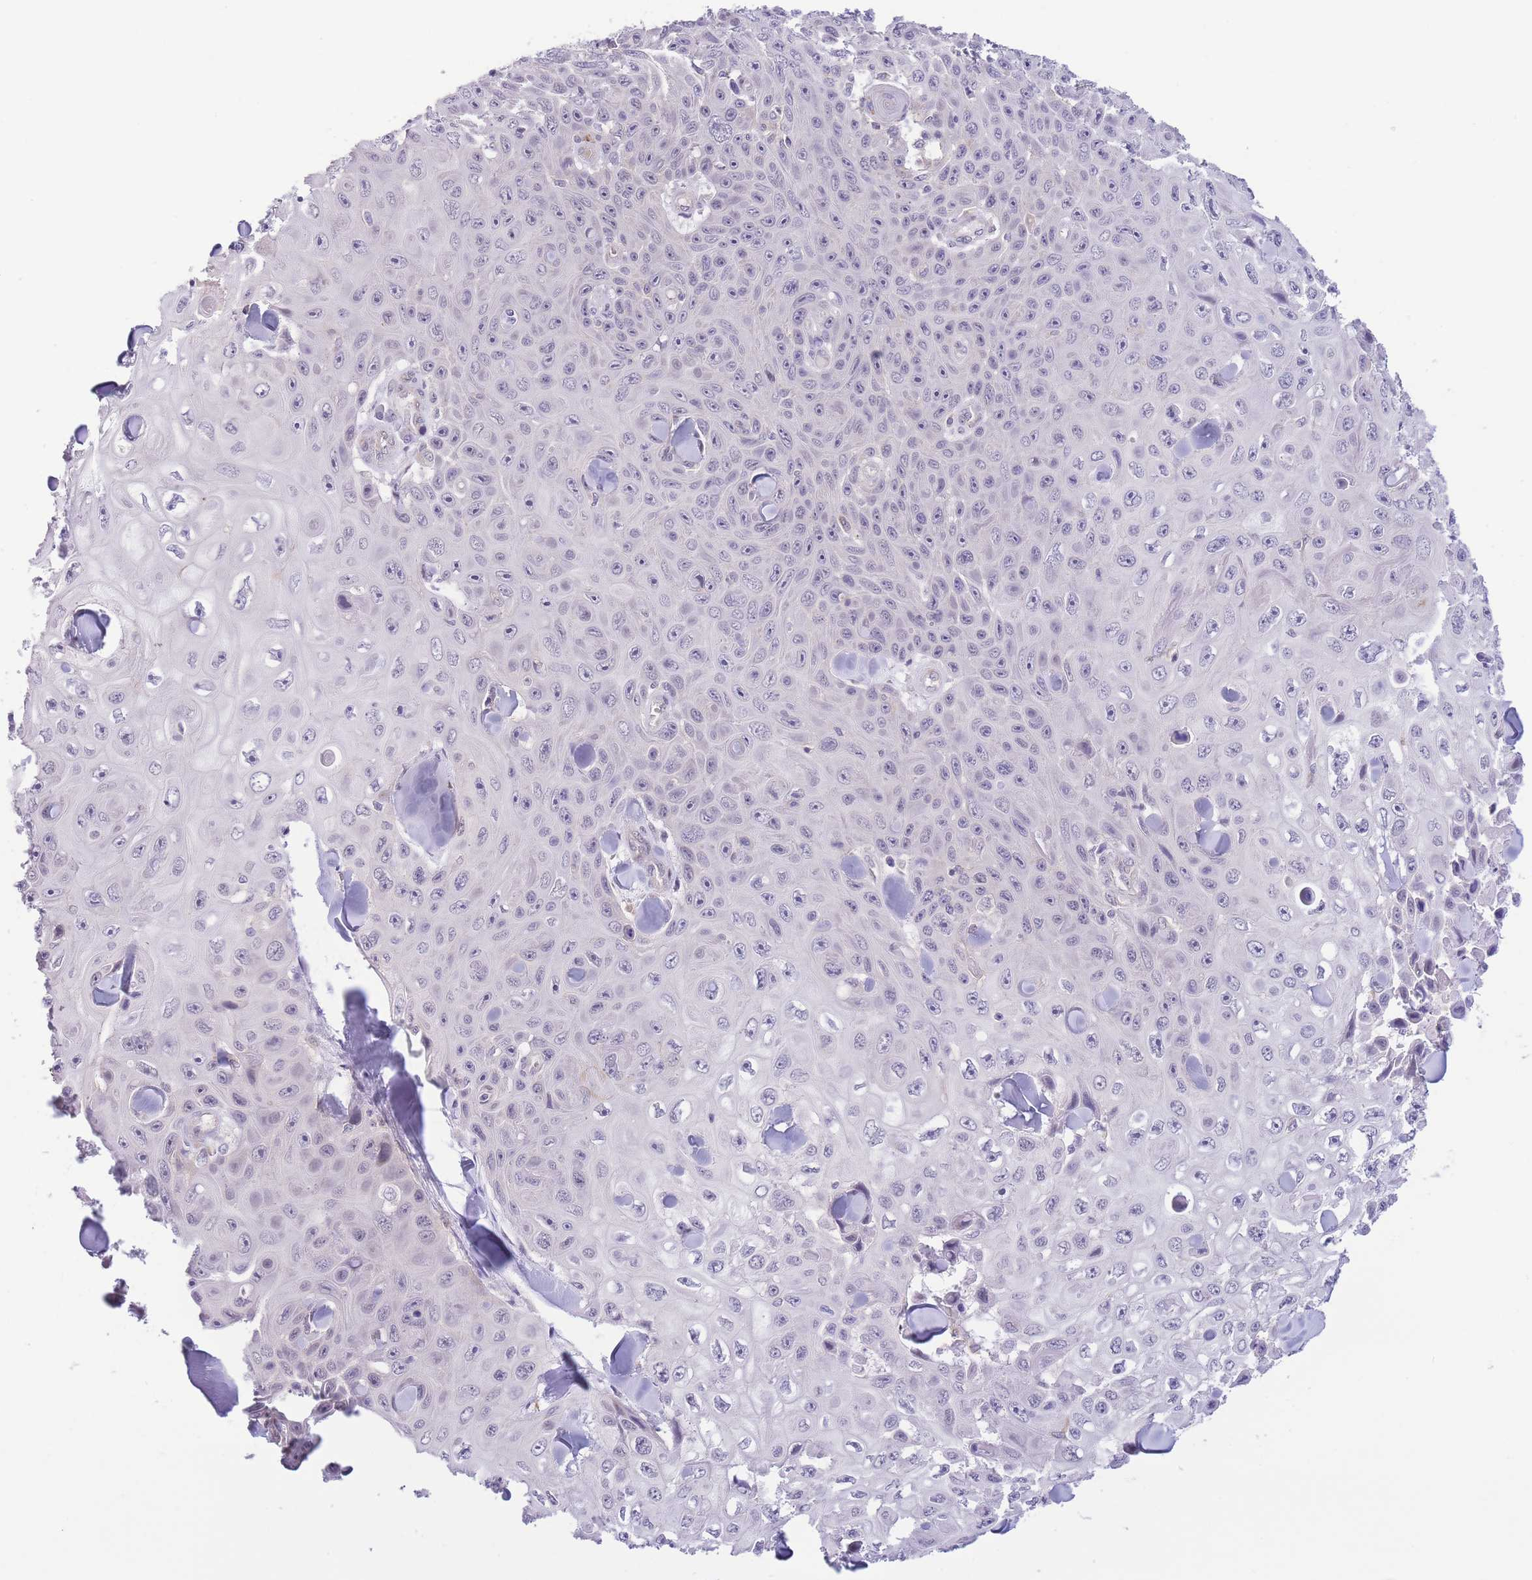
{"staining": {"intensity": "negative", "quantity": "none", "location": "none"}, "tissue": "skin cancer", "cell_type": "Tumor cells", "image_type": "cancer", "snomed": [{"axis": "morphology", "description": "Squamous cell carcinoma, NOS"}, {"axis": "topography", "description": "Skin"}], "caption": "Immunohistochemistry (IHC) photomicrograph of neoplastic tissue: skin cancer stained with DAB (3,3'-diaminobenzidine) demonstrates no significant protein positivity in tumor cells.", "gene": "C9orf152", "patient": {"sex": "male", "age": 82}}